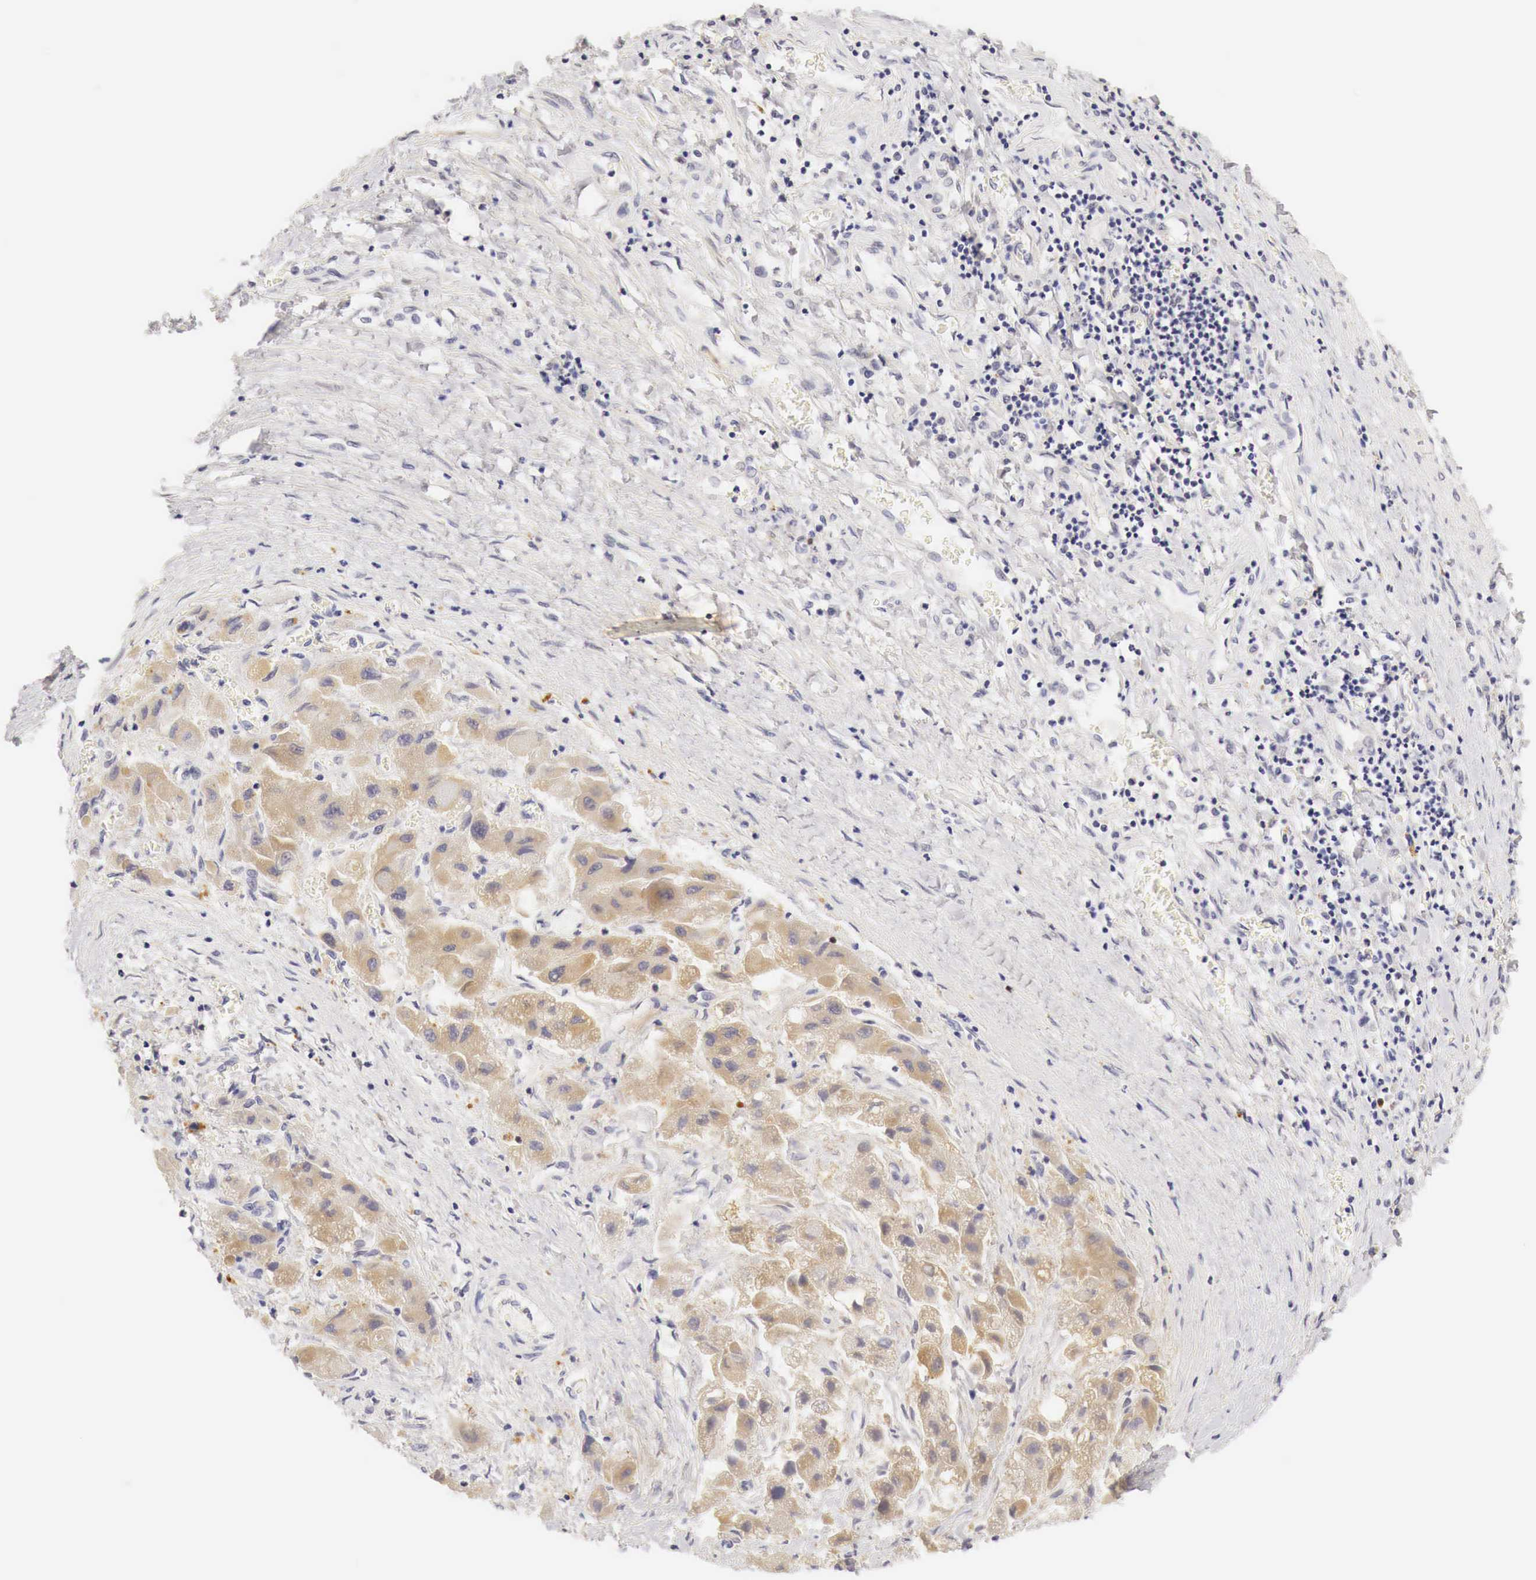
{"staining": {"intensity": "weak", "quantity": "25%-75%", "location": "cytoplasmic/membranous"}, "tissue": "liver cancer", "cell_type": "Tumor cells", "image_type": "cancer", "snomed": [{"axis": "morphology", "description": "Carcinoma, Hepatocellular, NOS"}, {"axis": "topography", "description": "Liver"}], "caption": "Immunohistochemical staining of liver cancer demonstrates low levels of weak cytoplasmic/membranous protein positivity in approximately 25%-75% of tumor cells. Nuclei are stained in blue.", "gene": "CASP3", "patient": {"sex": "male", "age": 24}}